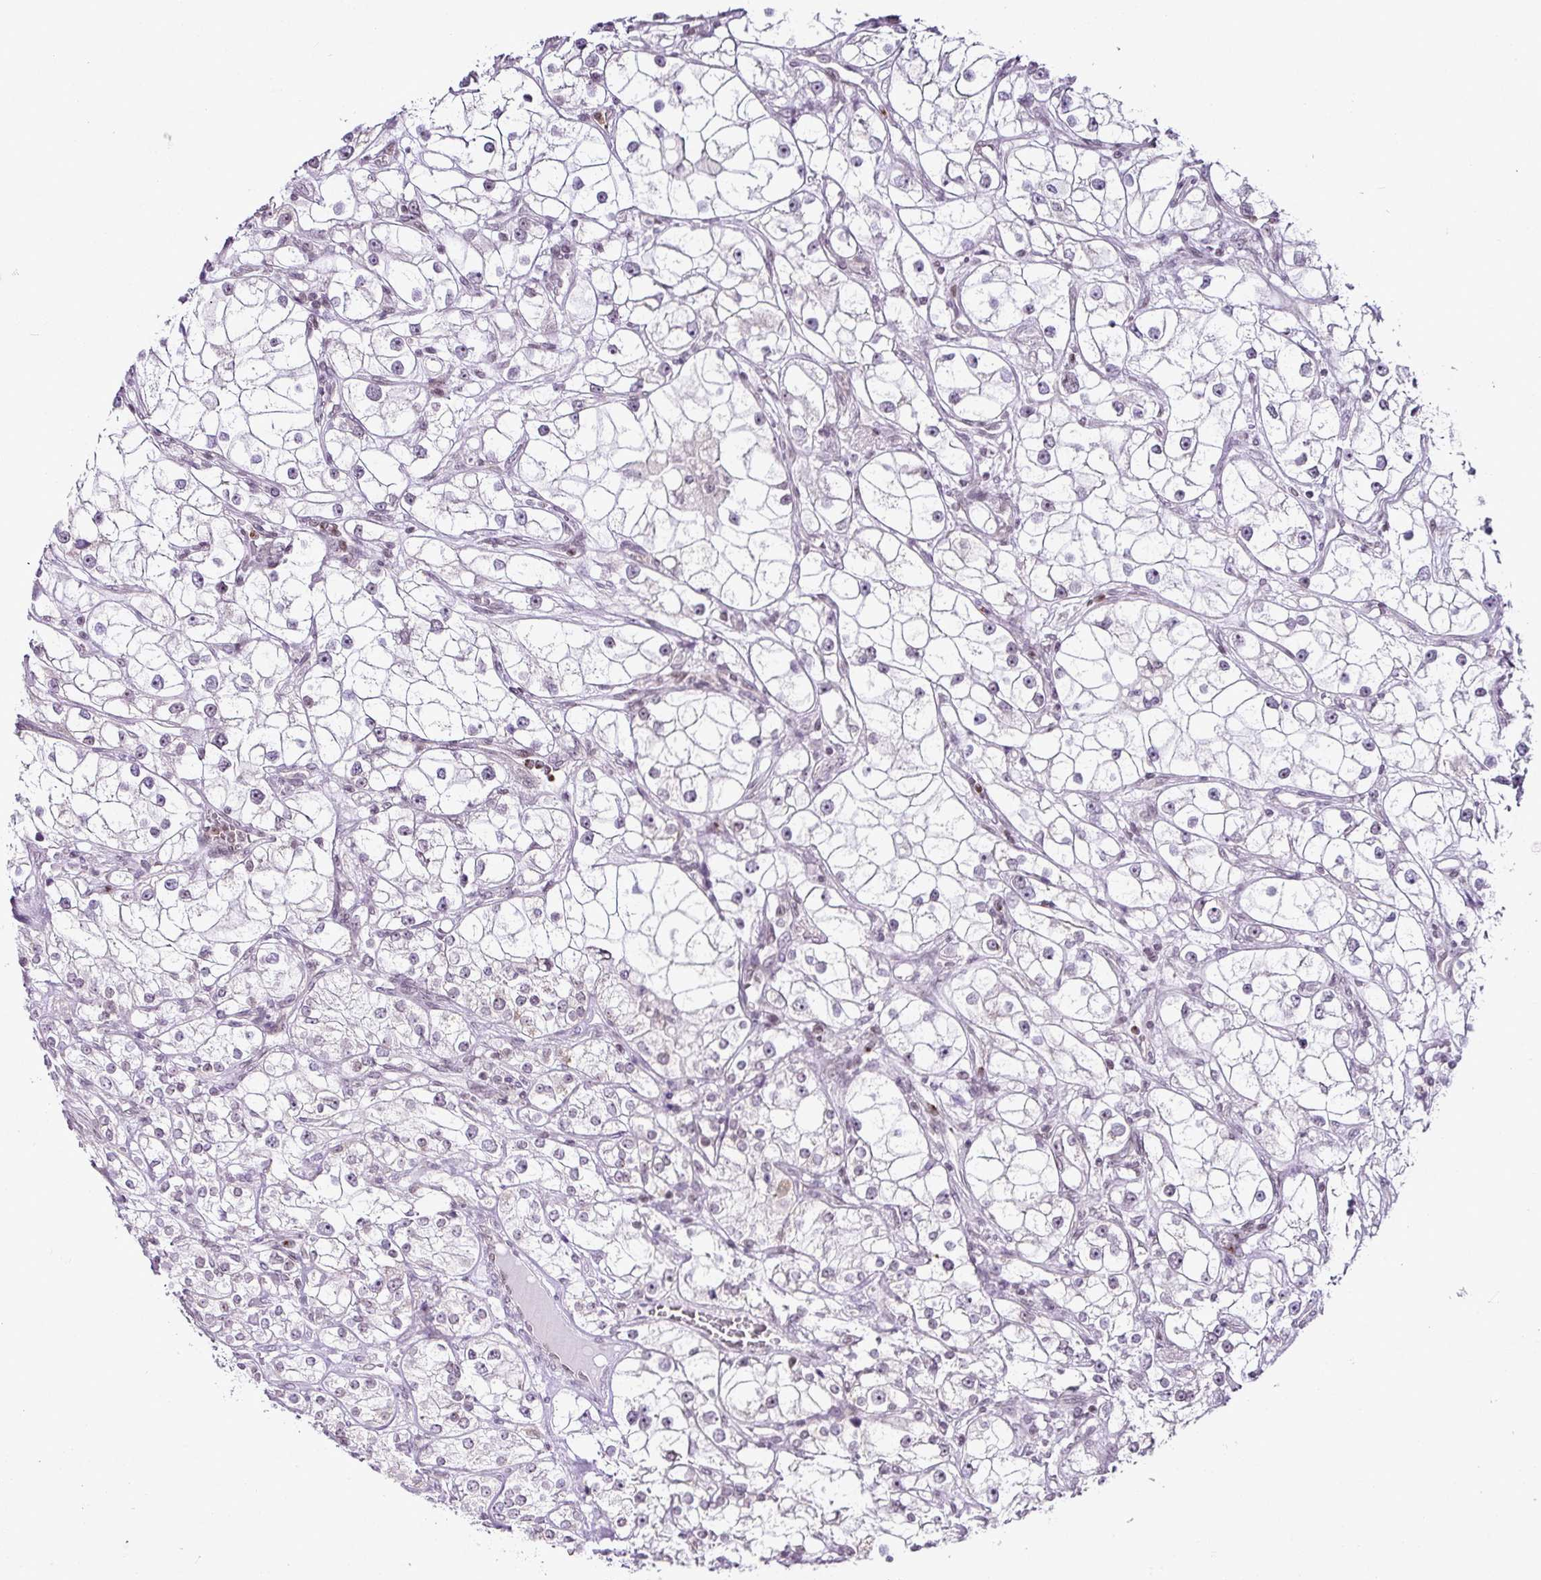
{"staining": {"intensity": "negative", "quantity": "none", "location": "none"}, "tissue": "renal cancer", "cell_type": "Tumor cells", "image_type": "cancer", "snomed": [{"axis": "morphology", "description": "Adenocarcinoma, NOS"}, {"axis": "topography", "description": "Kidney"}], "caption": "DAB immunohistochemical staining of human renal cancer displays no significant staining in tumor cells.", "gene": "FAM32A", "patient": {"sex": "male", "age": 77}}